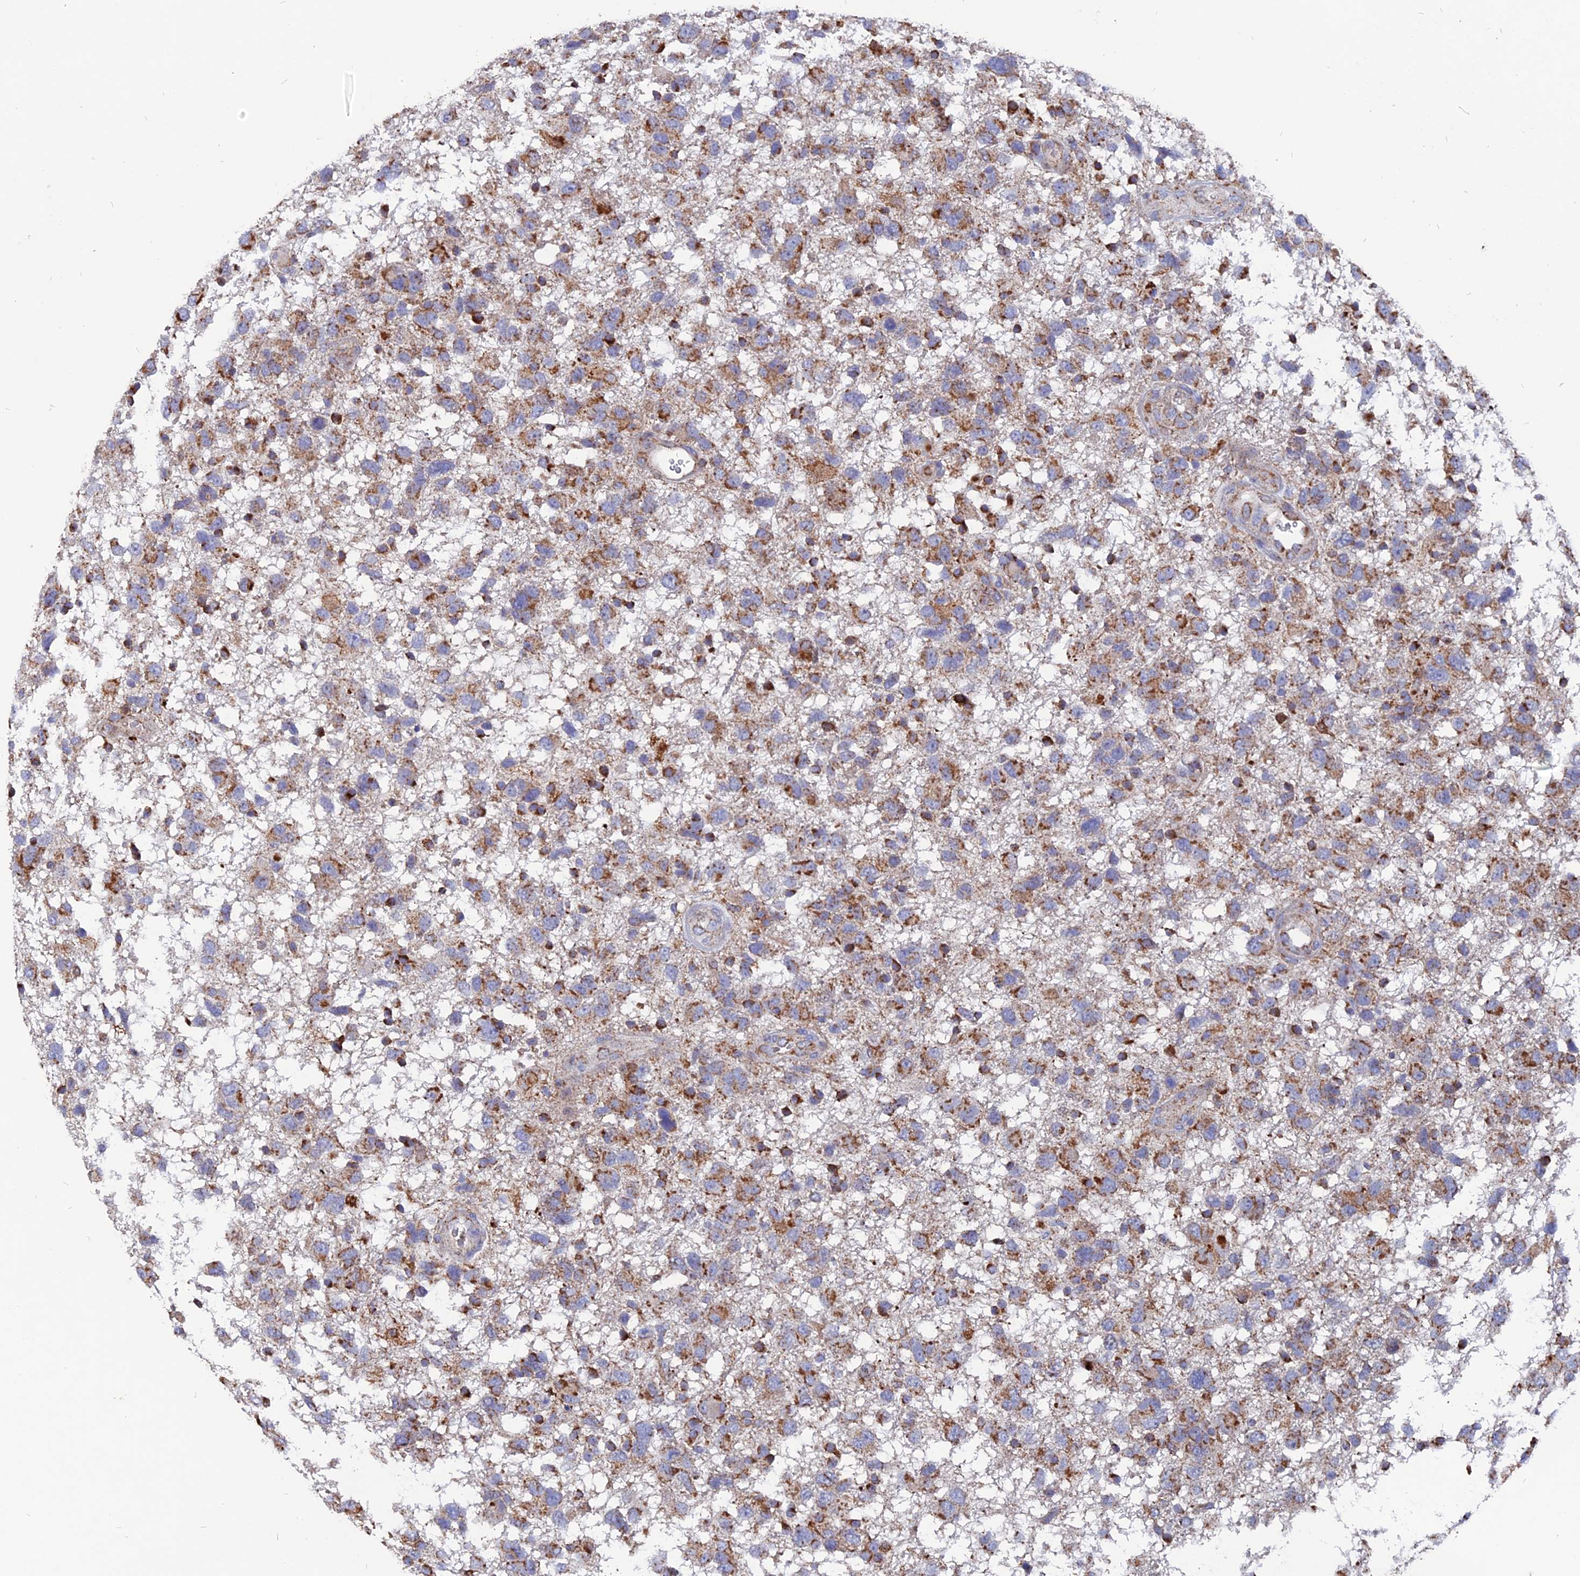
{"staining": {"intensity": "moderate", "quantity": ">75%", "location": "cytoplasmic/membranous"}, "tissue": "glioma", "cell_type": "Tumor cells", "image_type": "cancer", "snomed": [{"axis": "morphology", "description": "Glioma, malignant, High grade"}, {"axis": "topography", "description": "Brain"}], "caption": "Tumor cells demonstrate moderate cytoplasmic/membranous staining in about >75% of cells in glioma.", "gene": "TGFA", "patient": {"sex": "male", "age": 61}}